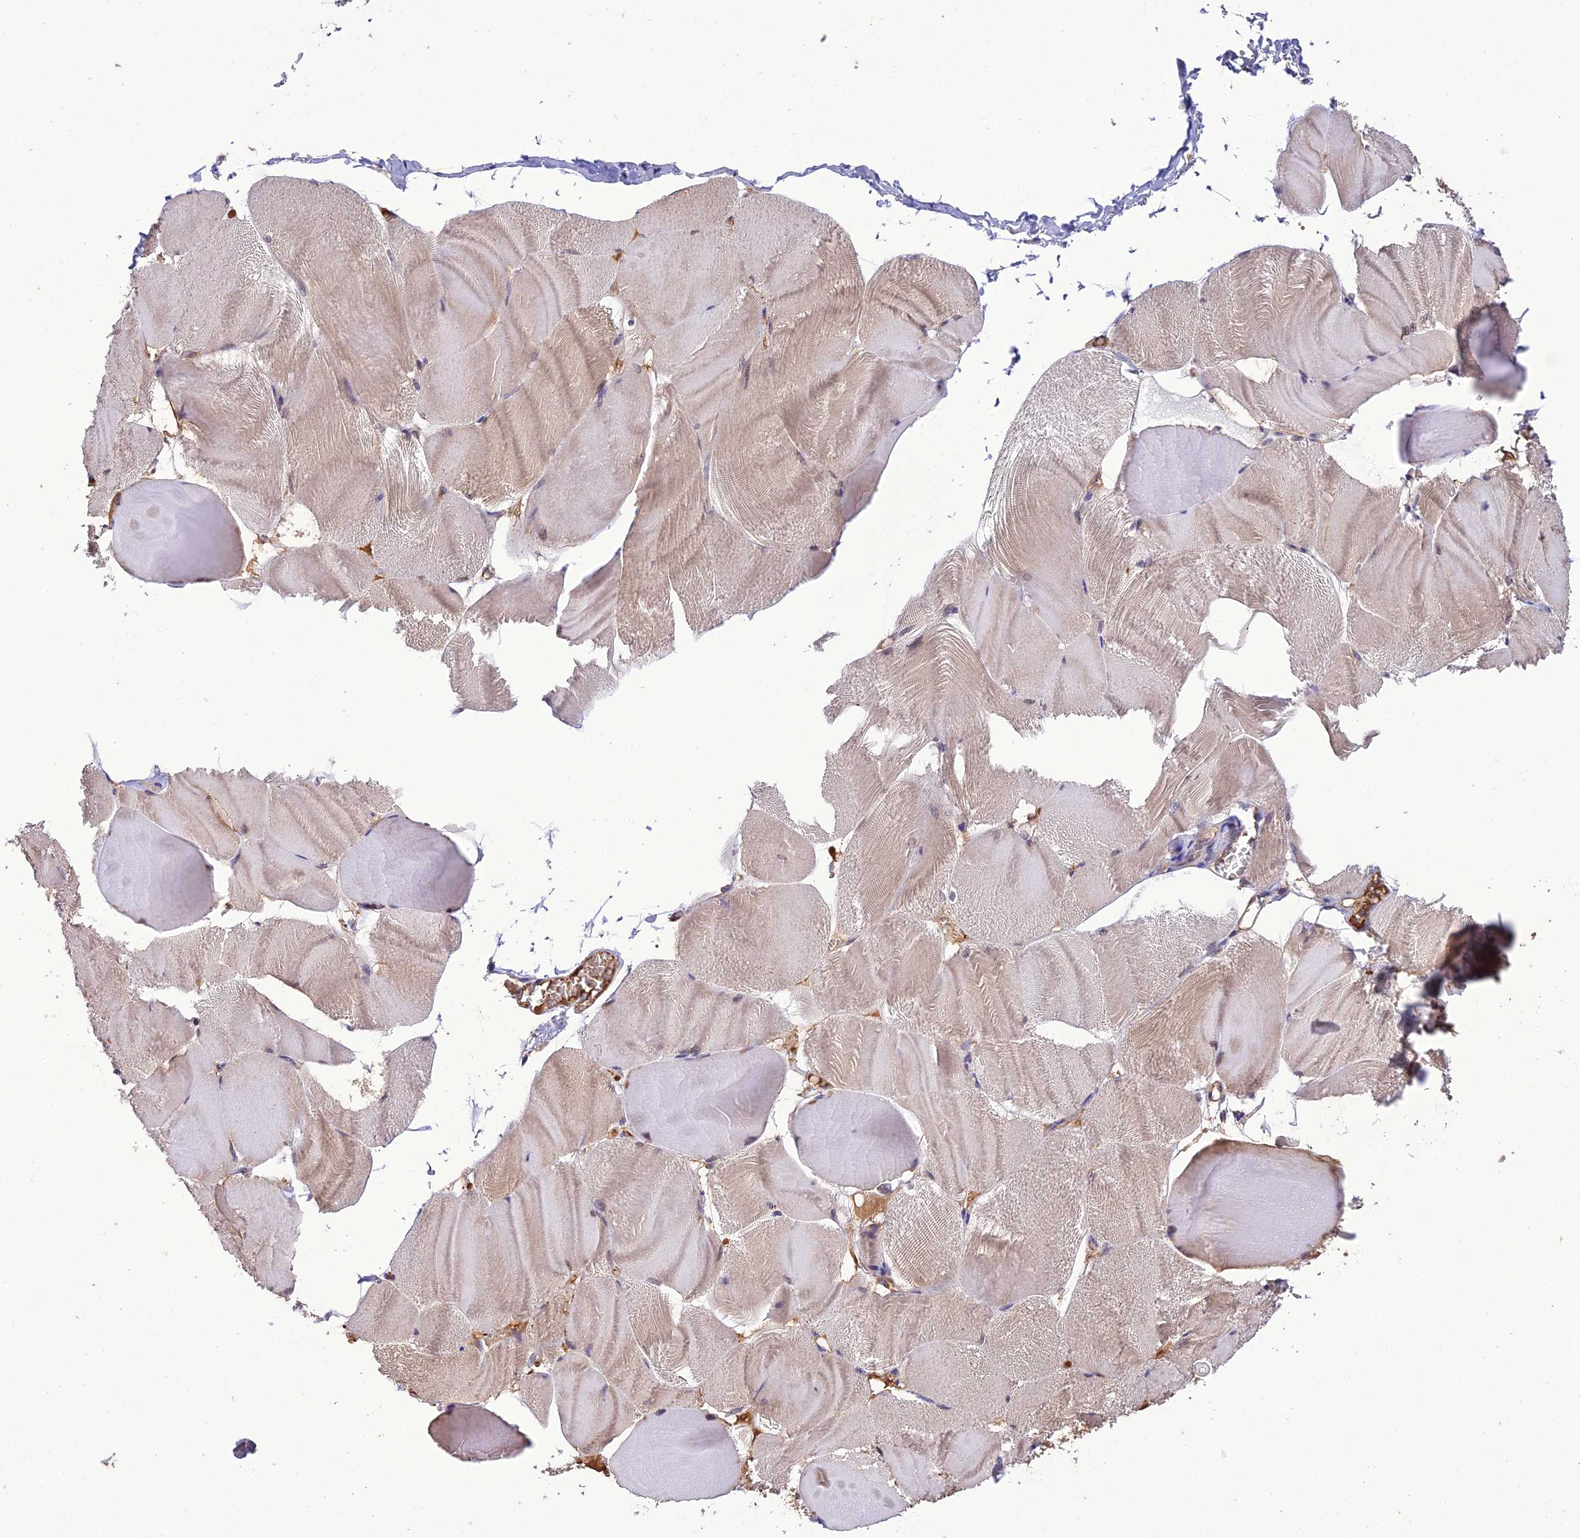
{"staining": {"intensity": "weak", "quantity": "25%-75%", "location": "cytoplasmic/membranous"}, "tissue": "skeletal muscle", "cell_type": "Myocytes", "image_type": "normal", "snomed": [{"axis": "morphology", "description": "Normal tissue, NOS"}, {"axis": "morphology", "description": "Basal cell carcinoma"}, {"axis": "topography", "description": "Skeletal muscle"}], "caption": "Protein positivity by immunohistochemistry displays weak cytoplasmic/membranous expression in approximately 25%-75% of myocytes in benign skeletal muscle.", "gene": "MIOS", "patient": {"sex": "female", "age": 64}}